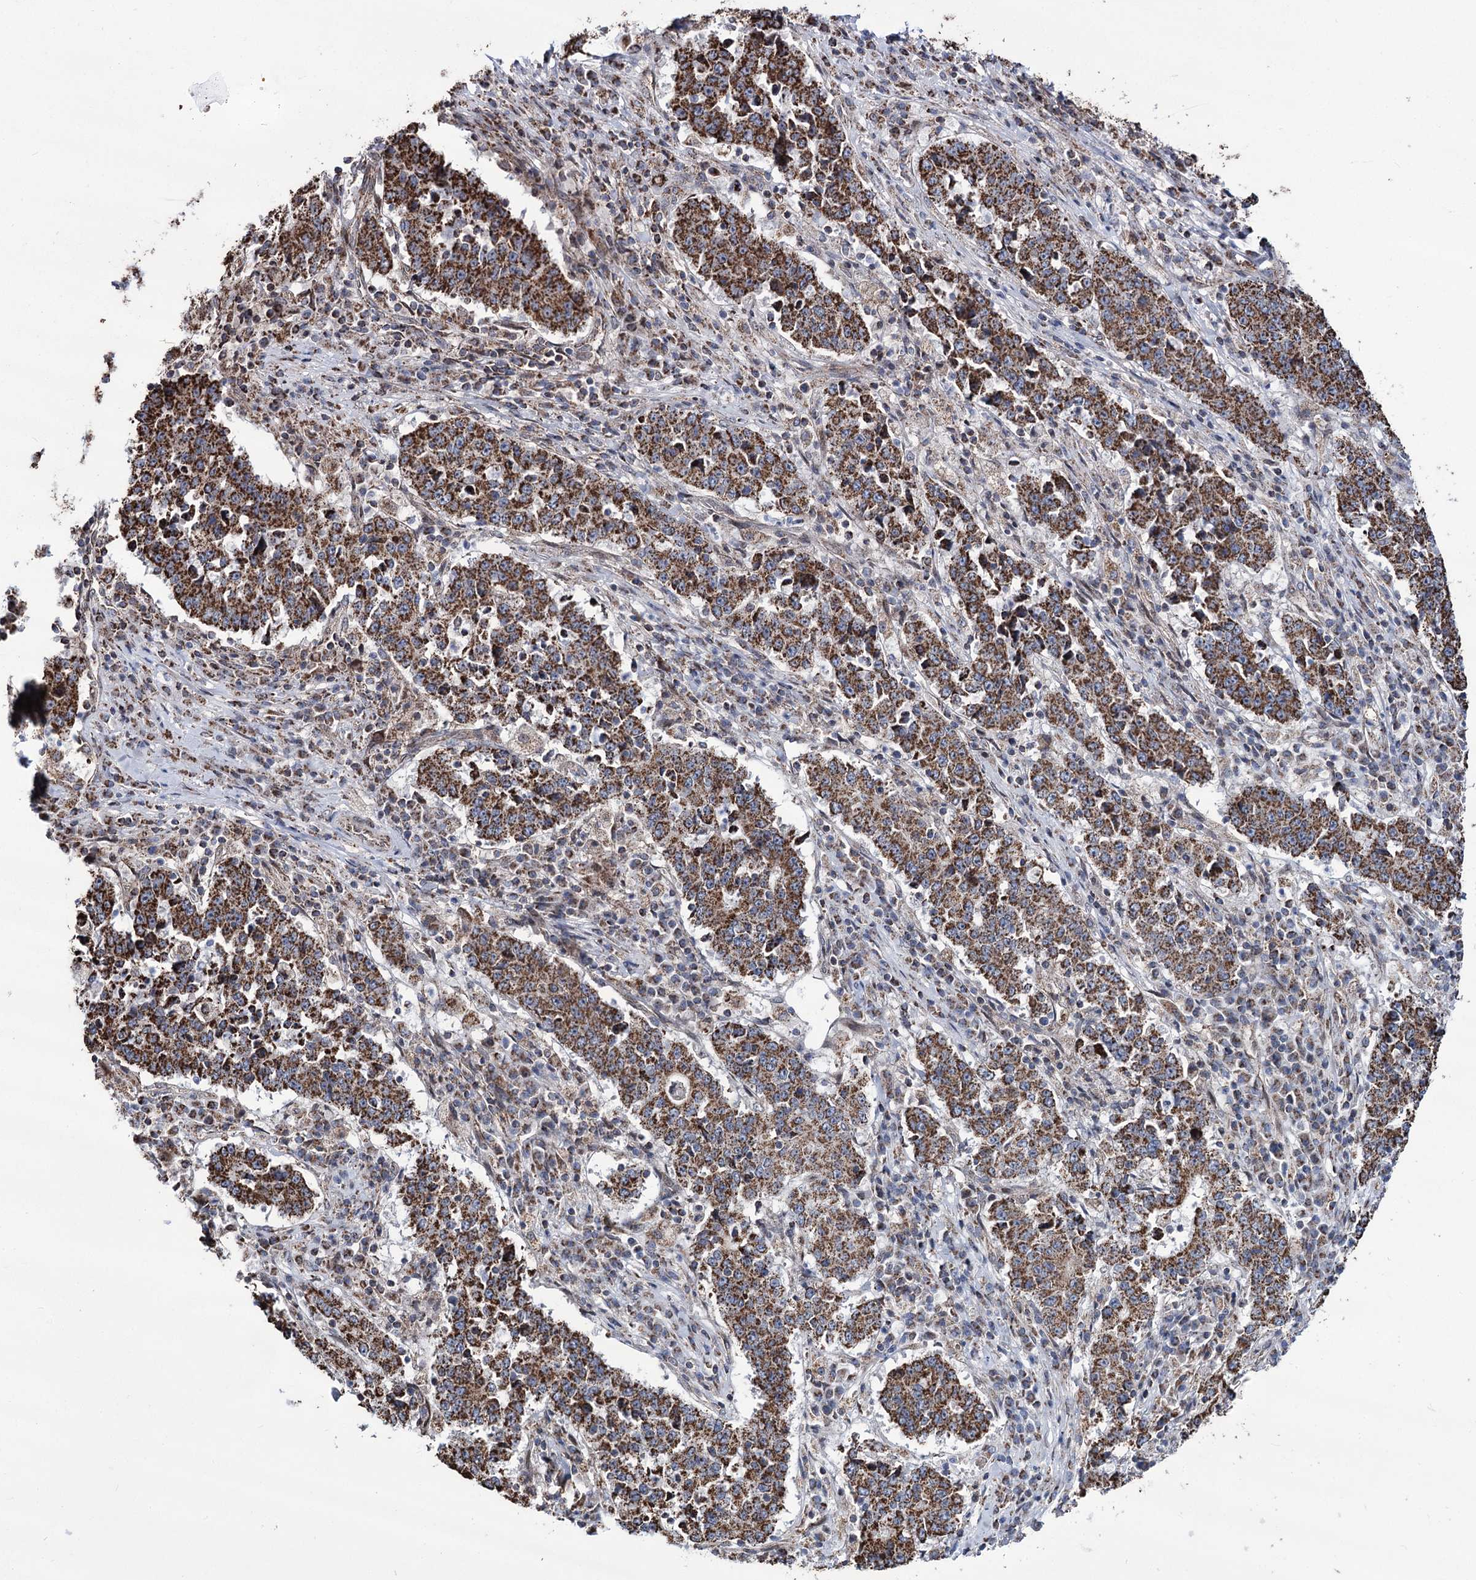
{"staining": {"intensity": "strong", "quantity": ">75%", "location": "cytoplasmic/membranous"}, "tissue": "stomach cancer", "cell_type": "Tumor cells", "image_type": "cancer", "snomed": [{"axis": "morphology", "description": "Adenocarcinoma, NOS"}, {"axis": "topography", "description": "Stomach"}], "caption": "Strong cytoplasmic/membranous staining for a protein is present in approximately >75% of tumor cells of adenocarcinoma (stomach) using immunohistochemistry.", "gene": "CREB3L4", "patient": {"sex": "male", "age": 59}}